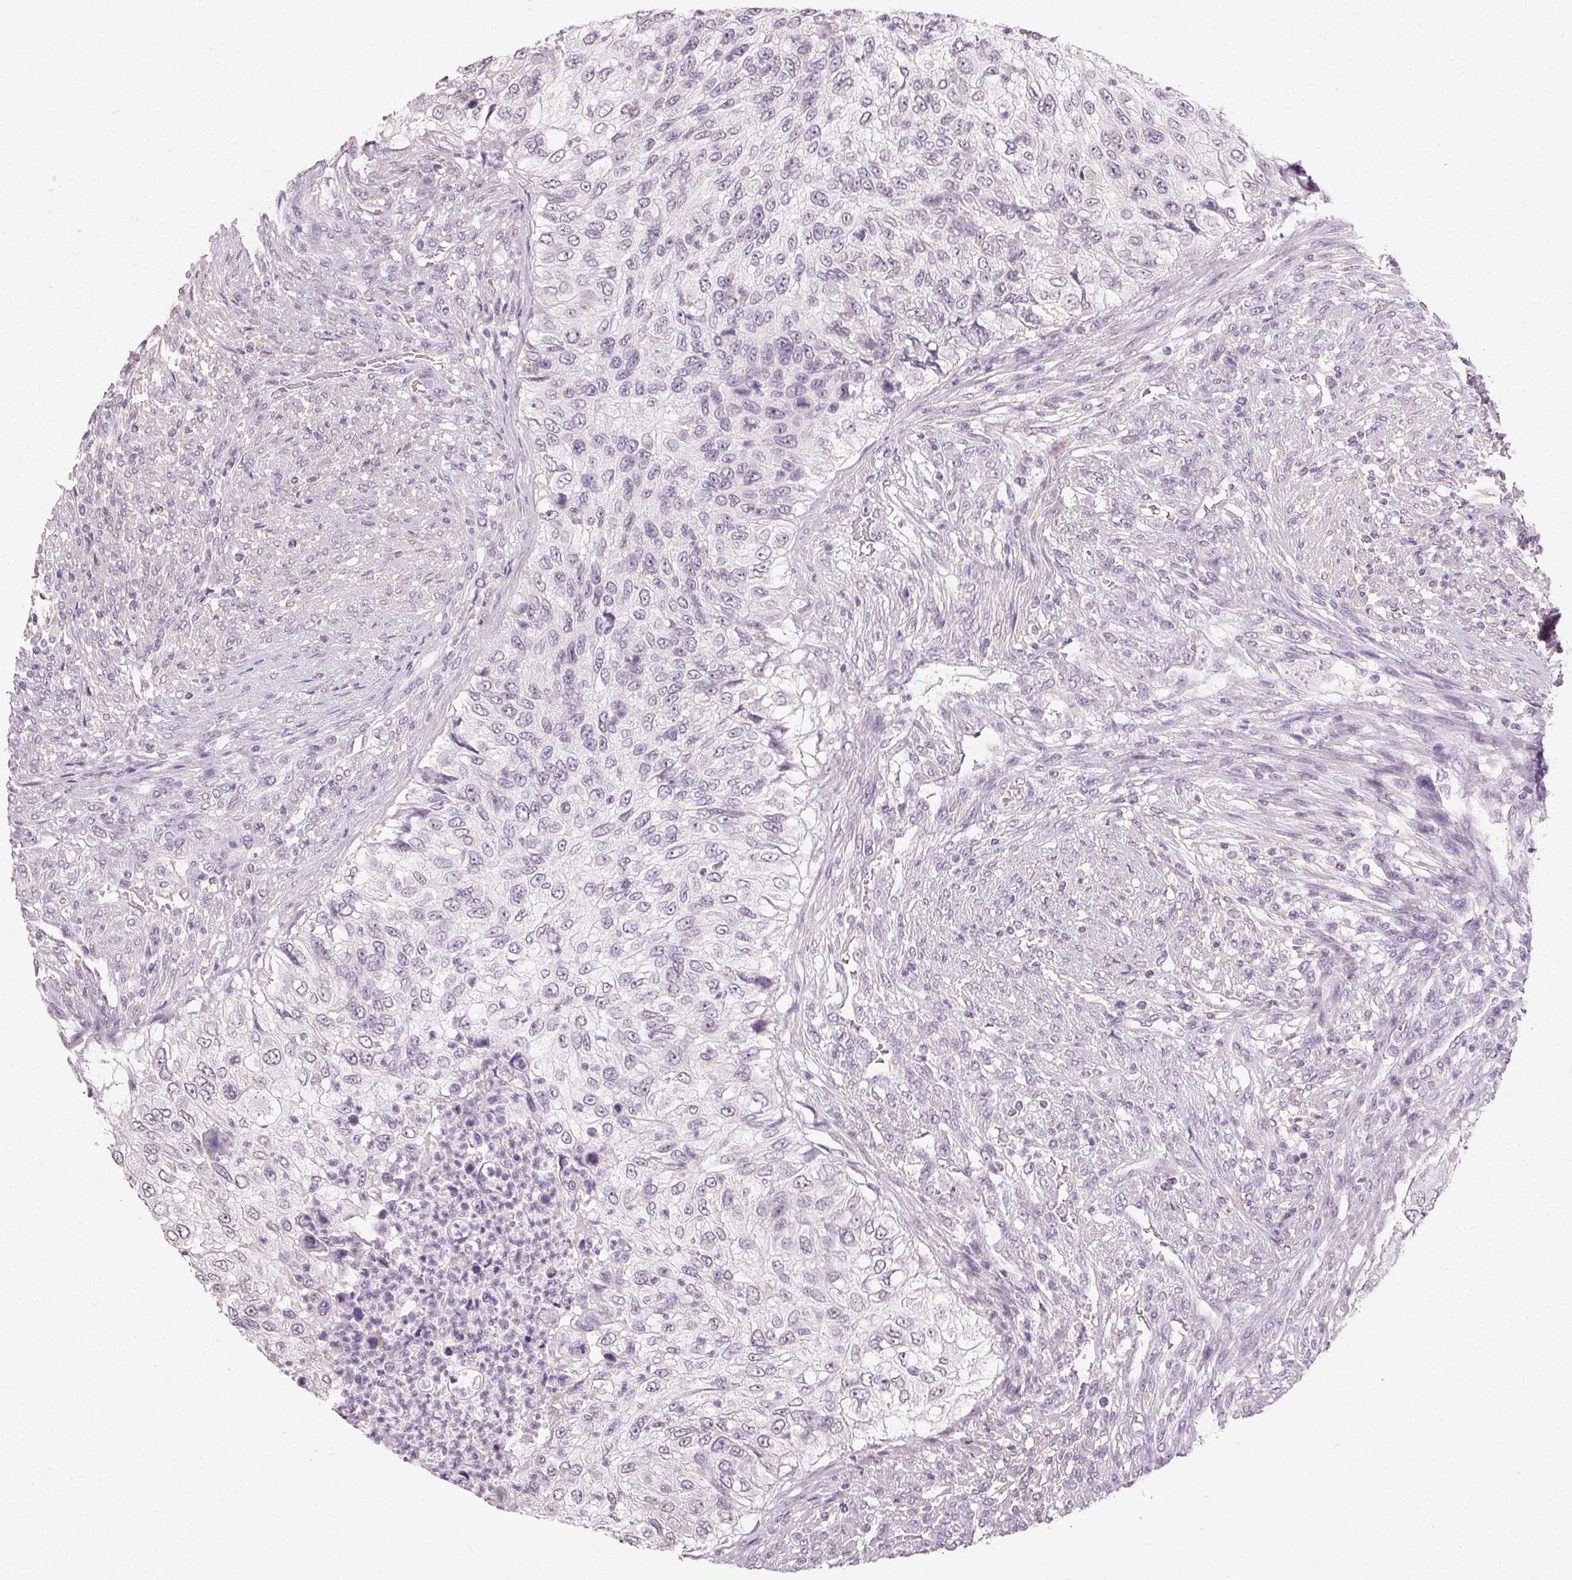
{"staining": {"intensity": "negative", "quantity": "none", "location": "none"}, "tissue": "urothelial cancer", "cell_type": "Tumor cells", "image_type": "cancer", "snomed": [{"axis": "morphology", "description": "Urothelial carcinoma, High grade"}, {"axis": "topography", "description": "Urinary bladder"}], "caption": "Tumor cells show no significant staining in urothelial cancer.", "gene": "TMEM174", "patient": {"sex": "female", "age": 60}}